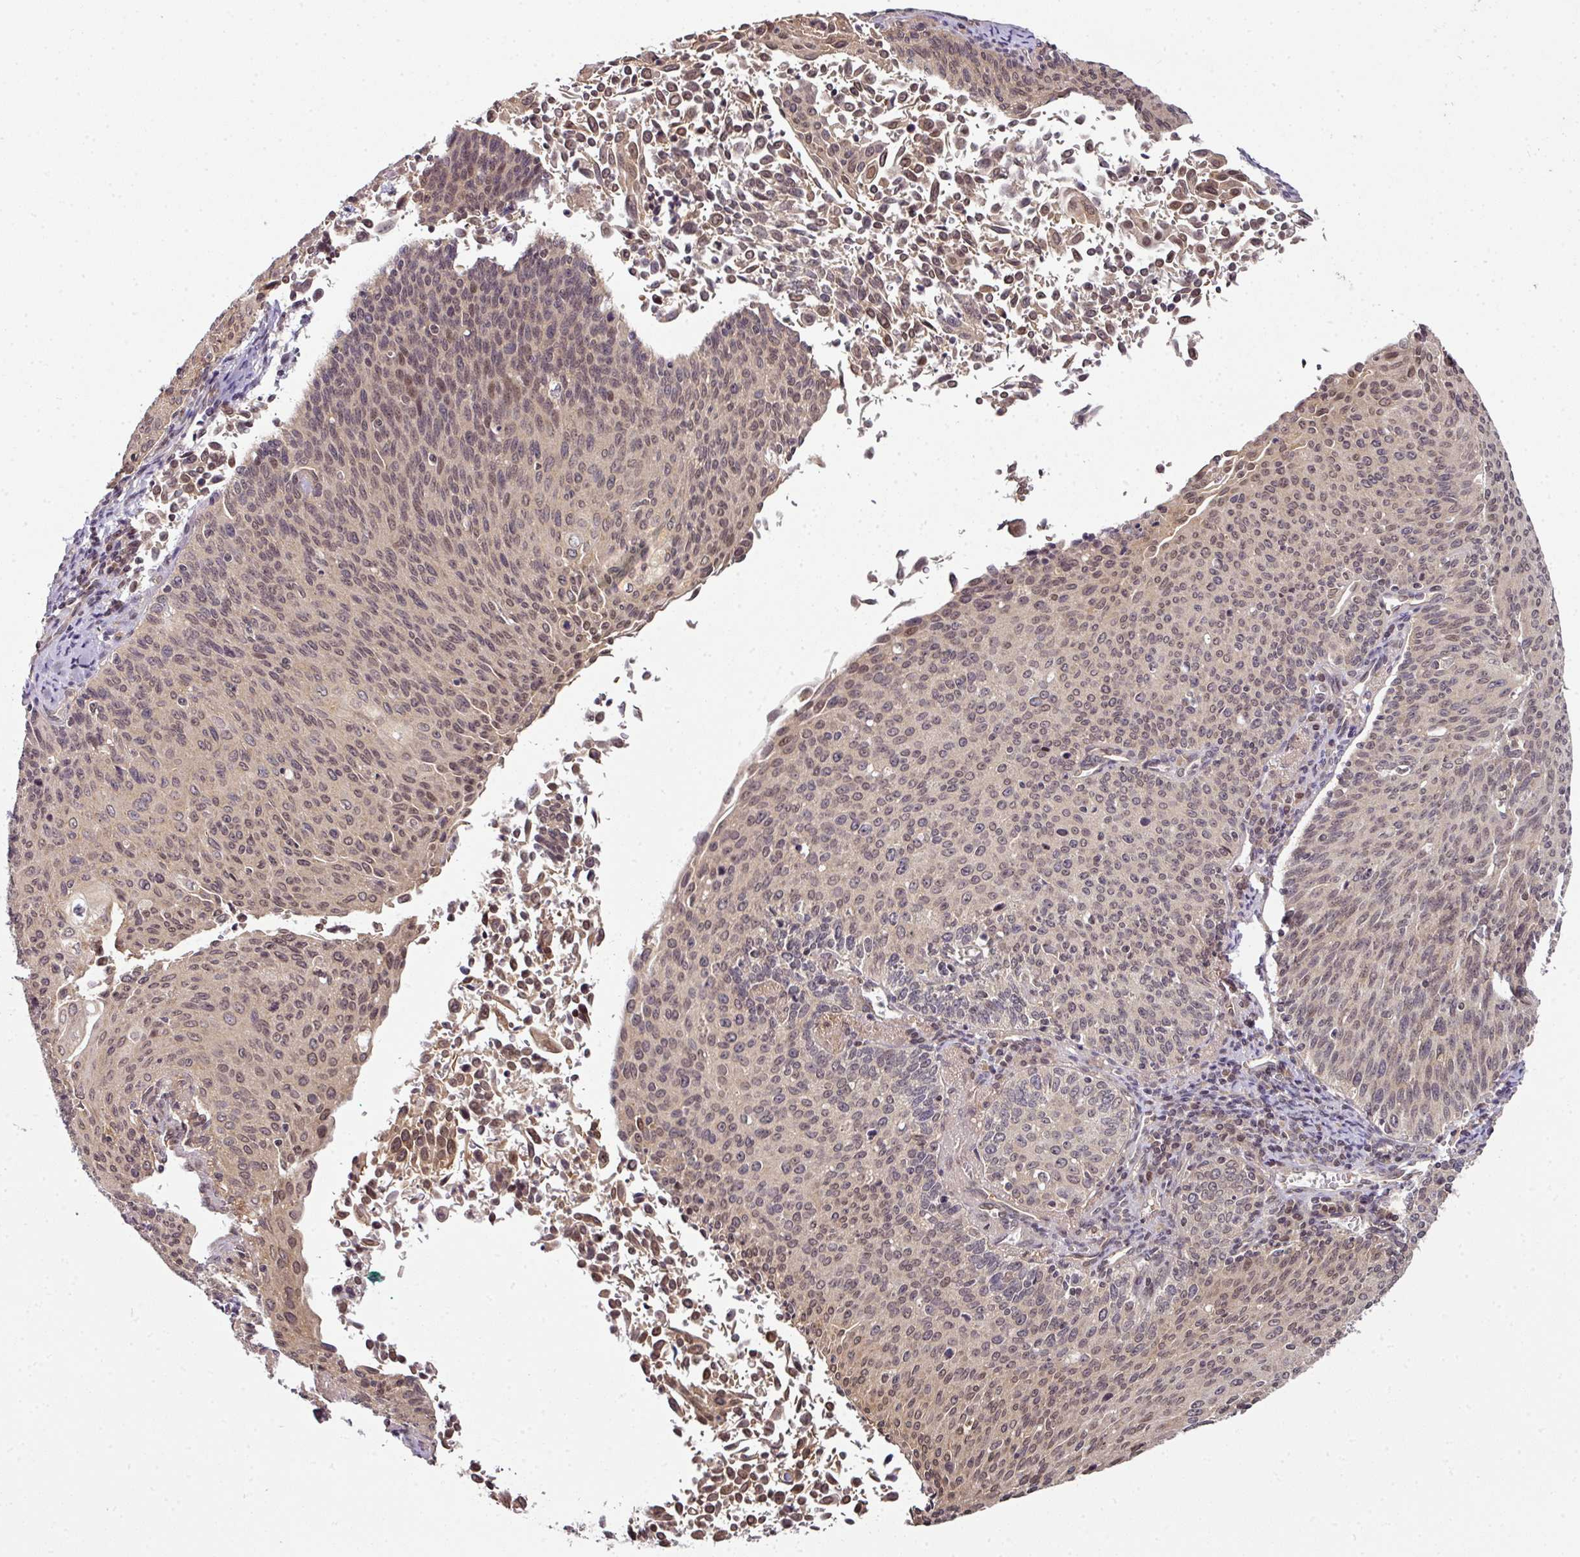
{"staining": {"intensity": "moderate", "quantity": ">75%", "location": "nuclear"}, "tissue": "cervical cancer", "cell_type": "Tumor cells", "image_type": "cancer", "snomed": [{"axis": "morphology", "description": "Squamous cell carcinoma, NOS"}, {"axis": "topography", "description": "Cervix"}], "caption": "Squamous cell carcinoma (cervical) stained with a brown dye displays moderate nuclear positive positivity in approximately >75% of tumor cells.", "gene": "ANKRD18A", "patient": {"sex": "female", "age": 55}}